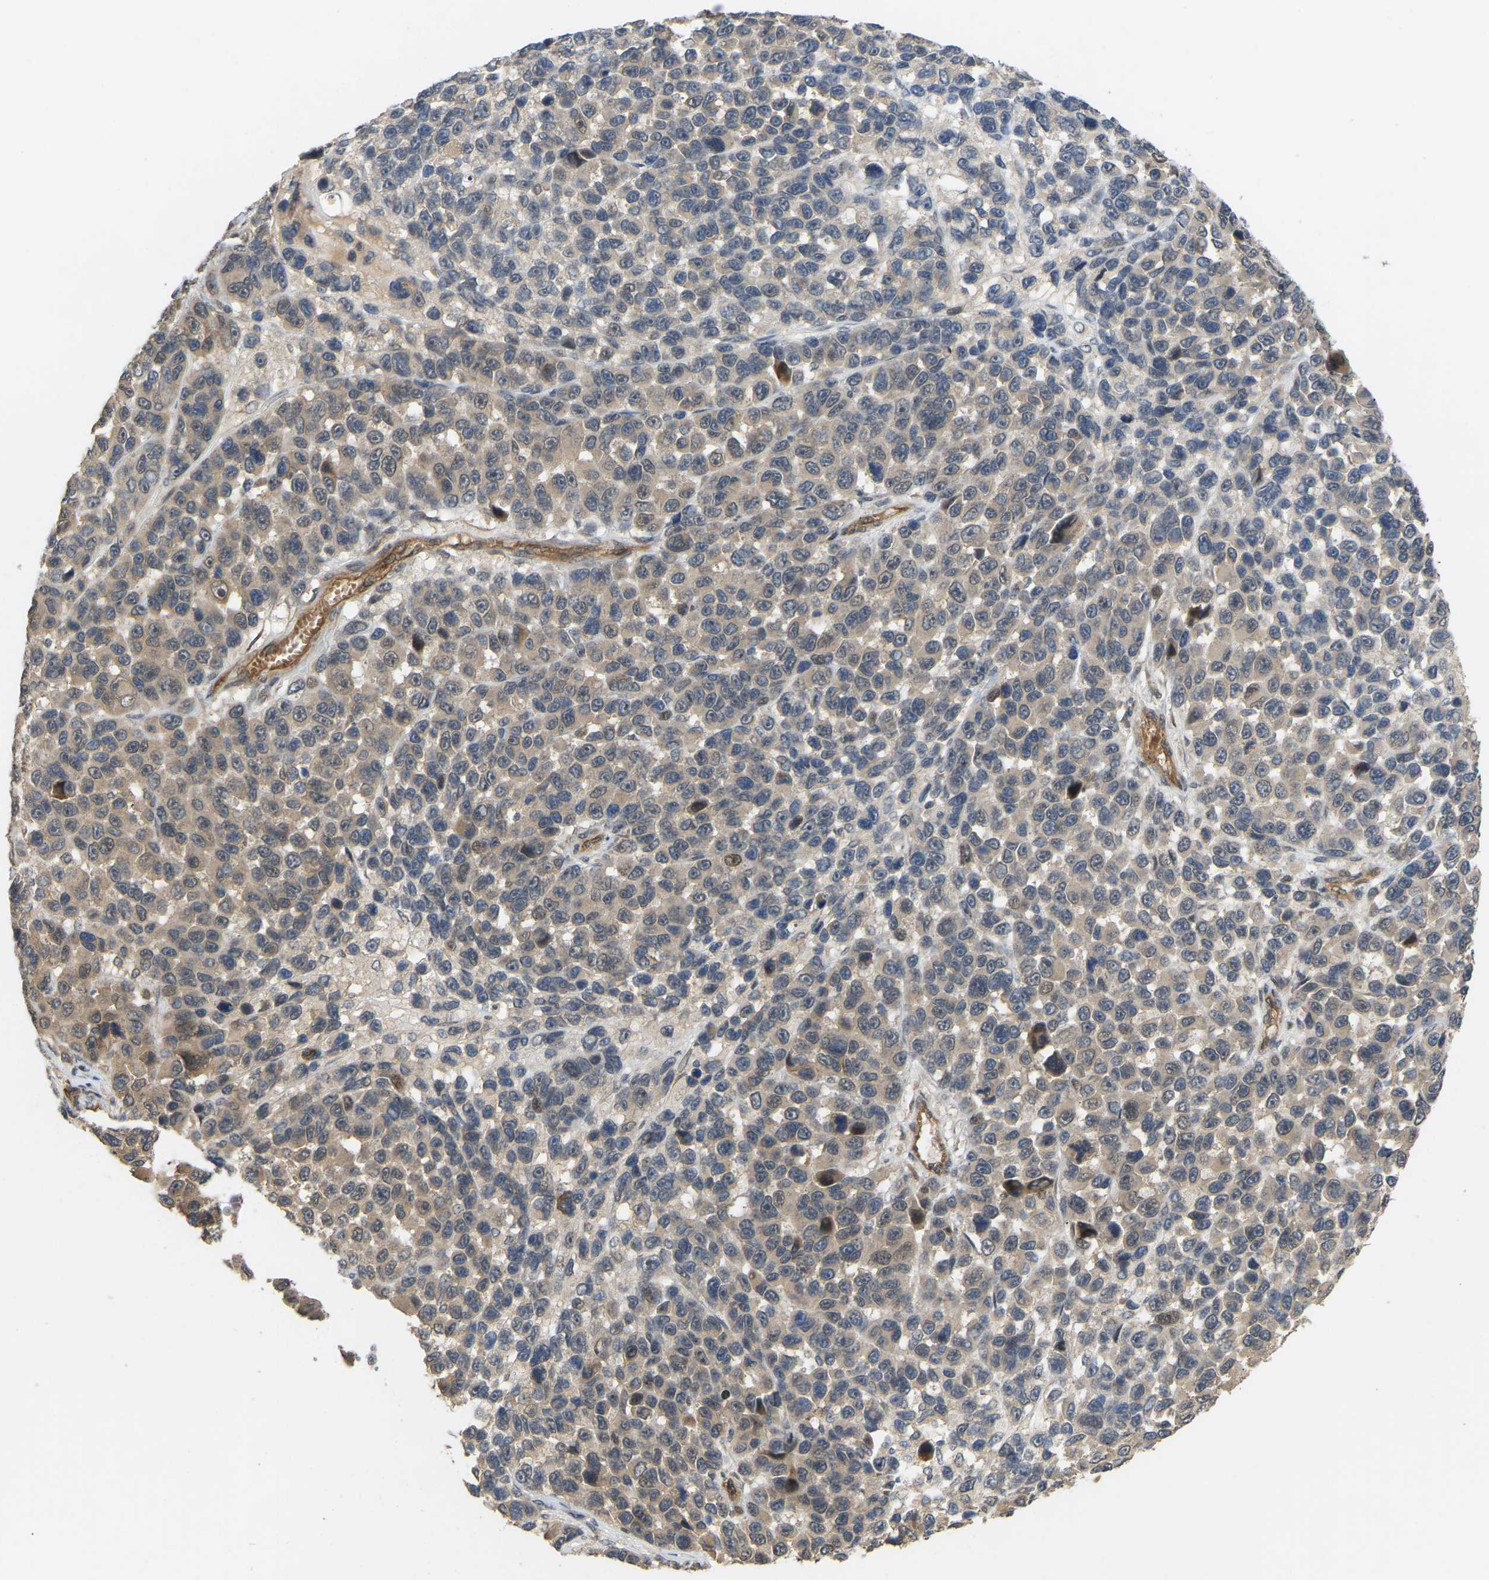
{"staining": {"intensity": "weak", "quantity": "25%-75%", "location": "cytoplasmic/membranous,nuclear"}, "tissue": "melanoma", "cell_type": "Tumor cells", "image_type": "cancer", "snomed": [{"axis": "morphology", "description": "Malignant melanoma, NOS"}, {"axis": "topography", "description": "Skin"}], "caption": "DAB (3,3'-diaminobenzidine) immunohistochemical staining of melanoma exhibits weak cytoplasmic/membranous and nuclear protein staining in about 25%-75% of tumor cells. (DAB IHC, brown staining for protein, blue staining for nuclei).", "gene": "LIMK2", "patient": {"sex": "male", "age": 53}}